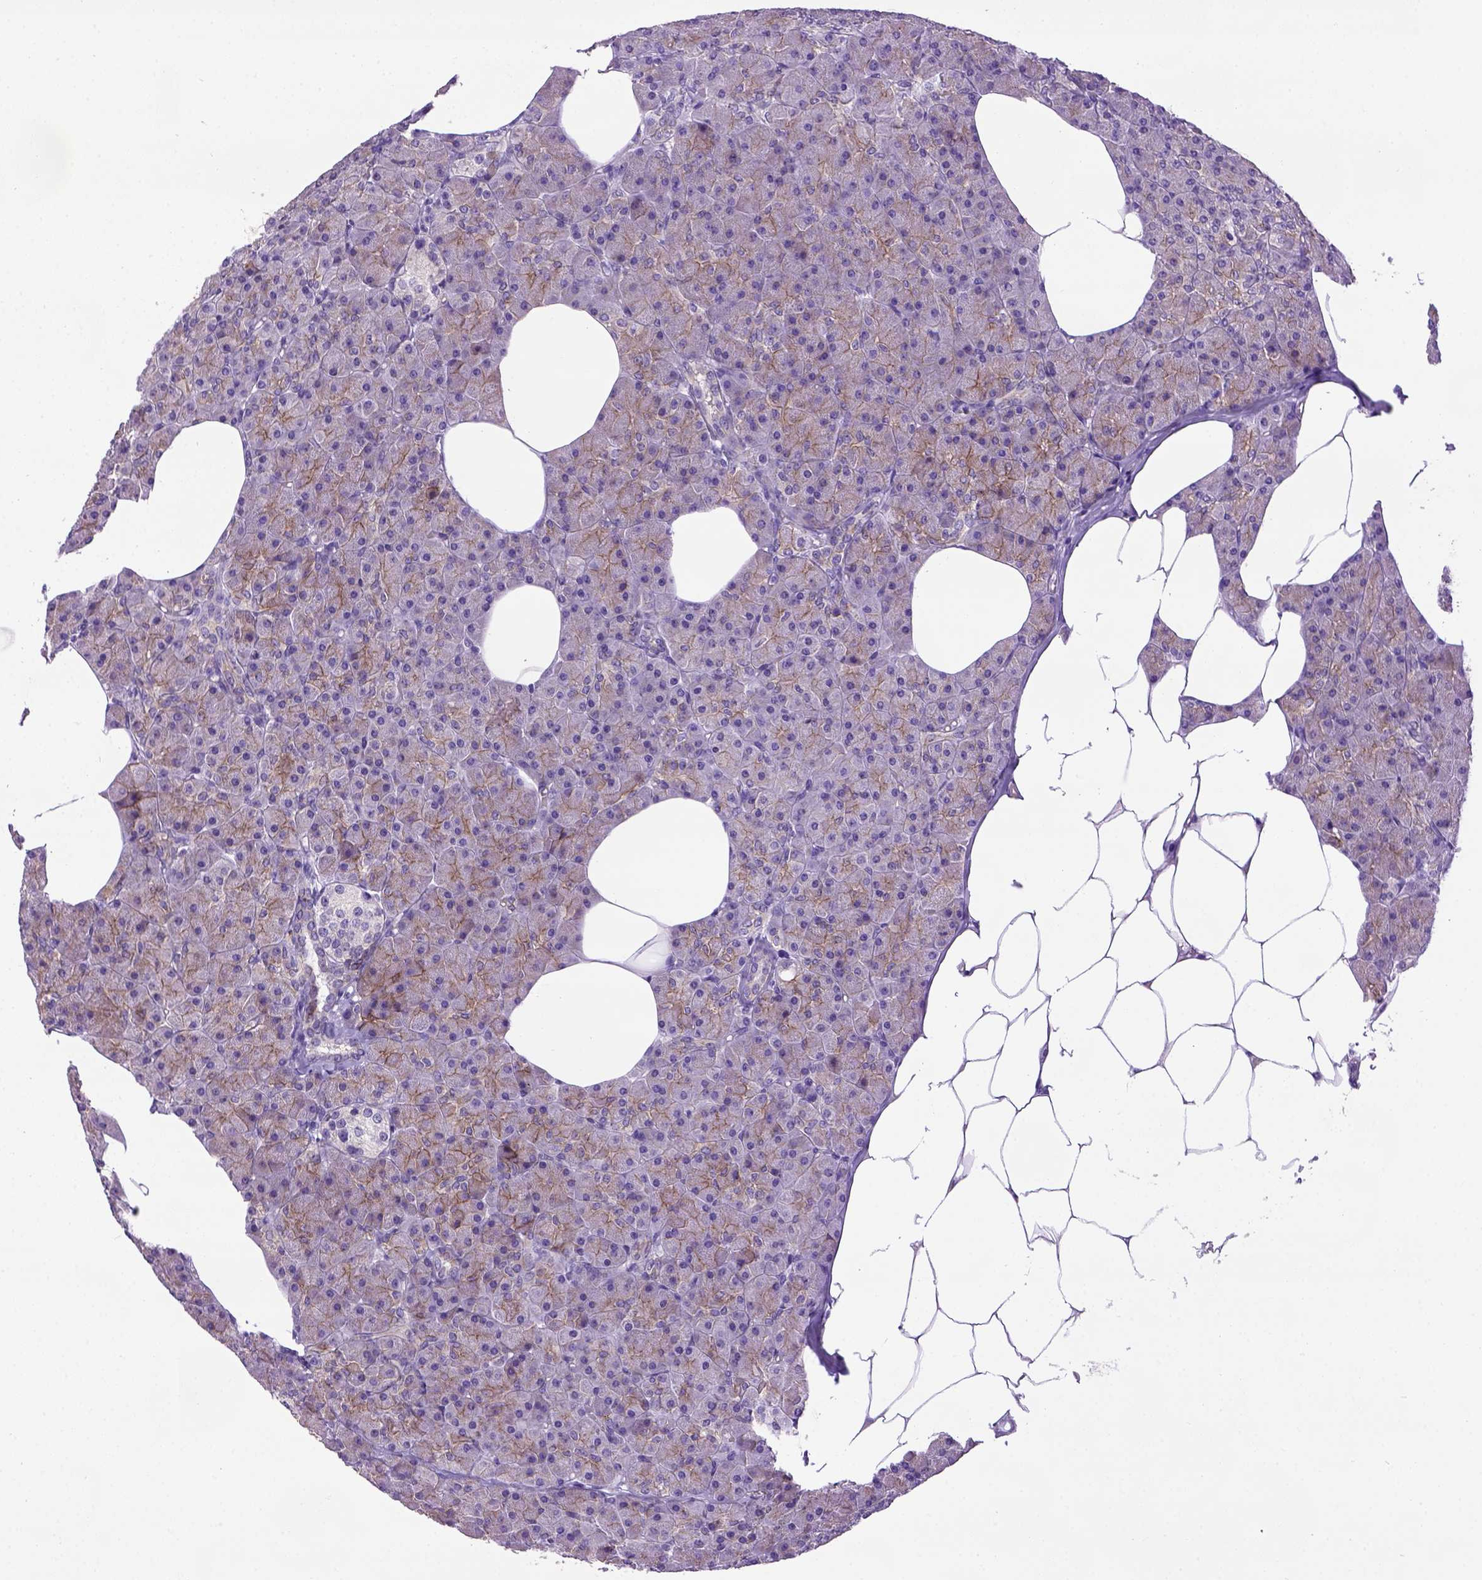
{"staining": {"intensity": "moderate", "quantity": "25%-75%", "location": "cytoplasmic/membranous"}, "tissue": "pancreas", "cell_type": "Exocrine glandular cells", "image_type": "normal", "snomed": [{"axis": "morphology", "description": "Normal tissue, NOS"}, {"axis": "topography", "description": "Pancreas"}], "caption": "Pancreas stained with a brown dye reveals moderate cytoplasmic/membranous positive positivity in about 25%-75% of exocrine glandular cells.", "gene": "CDH1", "patient": {"sex": "female", "age": 45}}